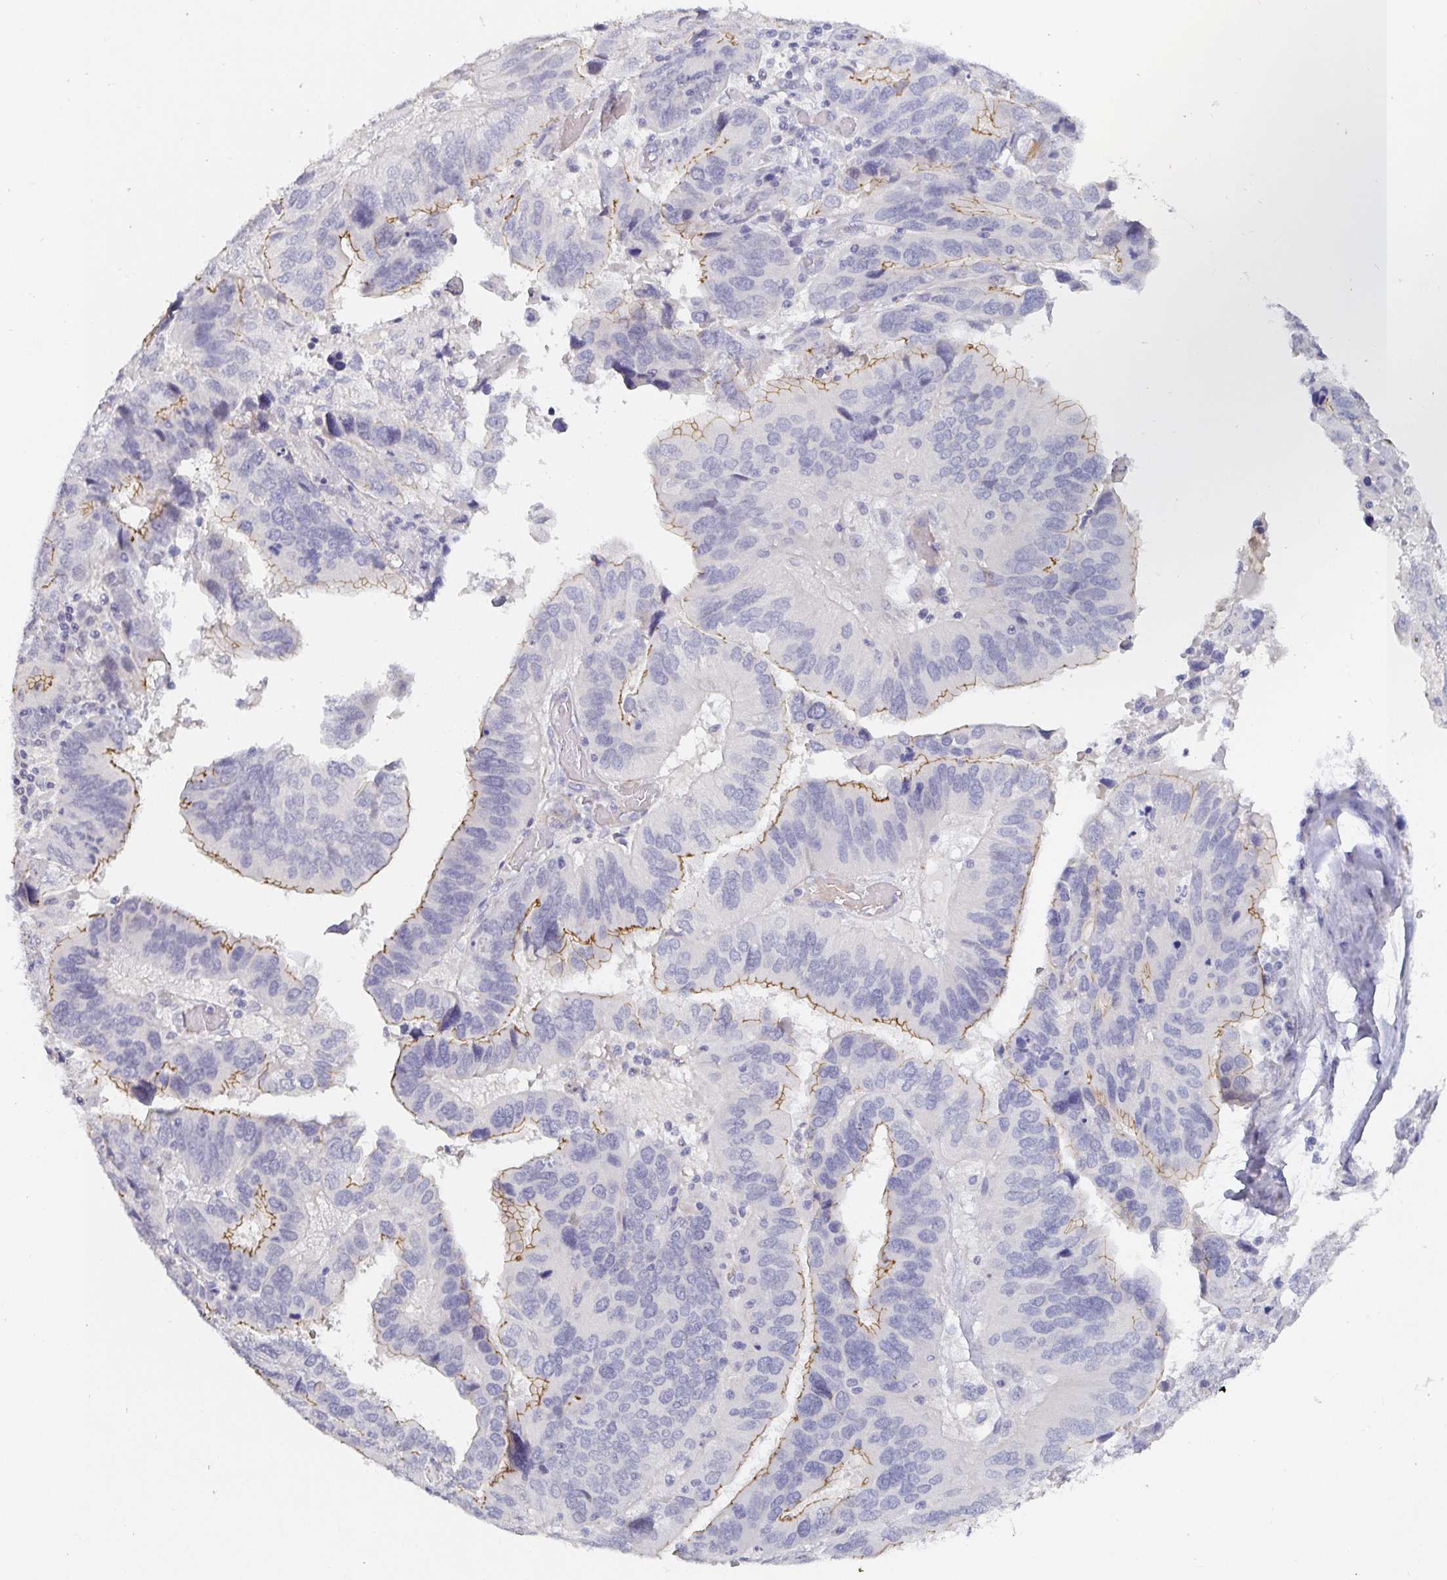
{"staining": {"intensity": "moderate", "quantity": "25%-75%", "location": "cytoplasmic/membranous"}, "tissue": "ovarian cancer", "cell_type": "Tumor cells", "image_type": "cancer", "snomed": [{"axis": "morphology", "description": "Cystadenocarcinoma, serous, NOS"}, {"axis": "topography", "description": "Ovary"}], "caption": "Tumor cells show moderate cytoplasmic/membranous expression in about 25%-75% of cells in ovarian cancer.", "gene": "PDX1", "patient": {"sex": "female", "age": 79}}